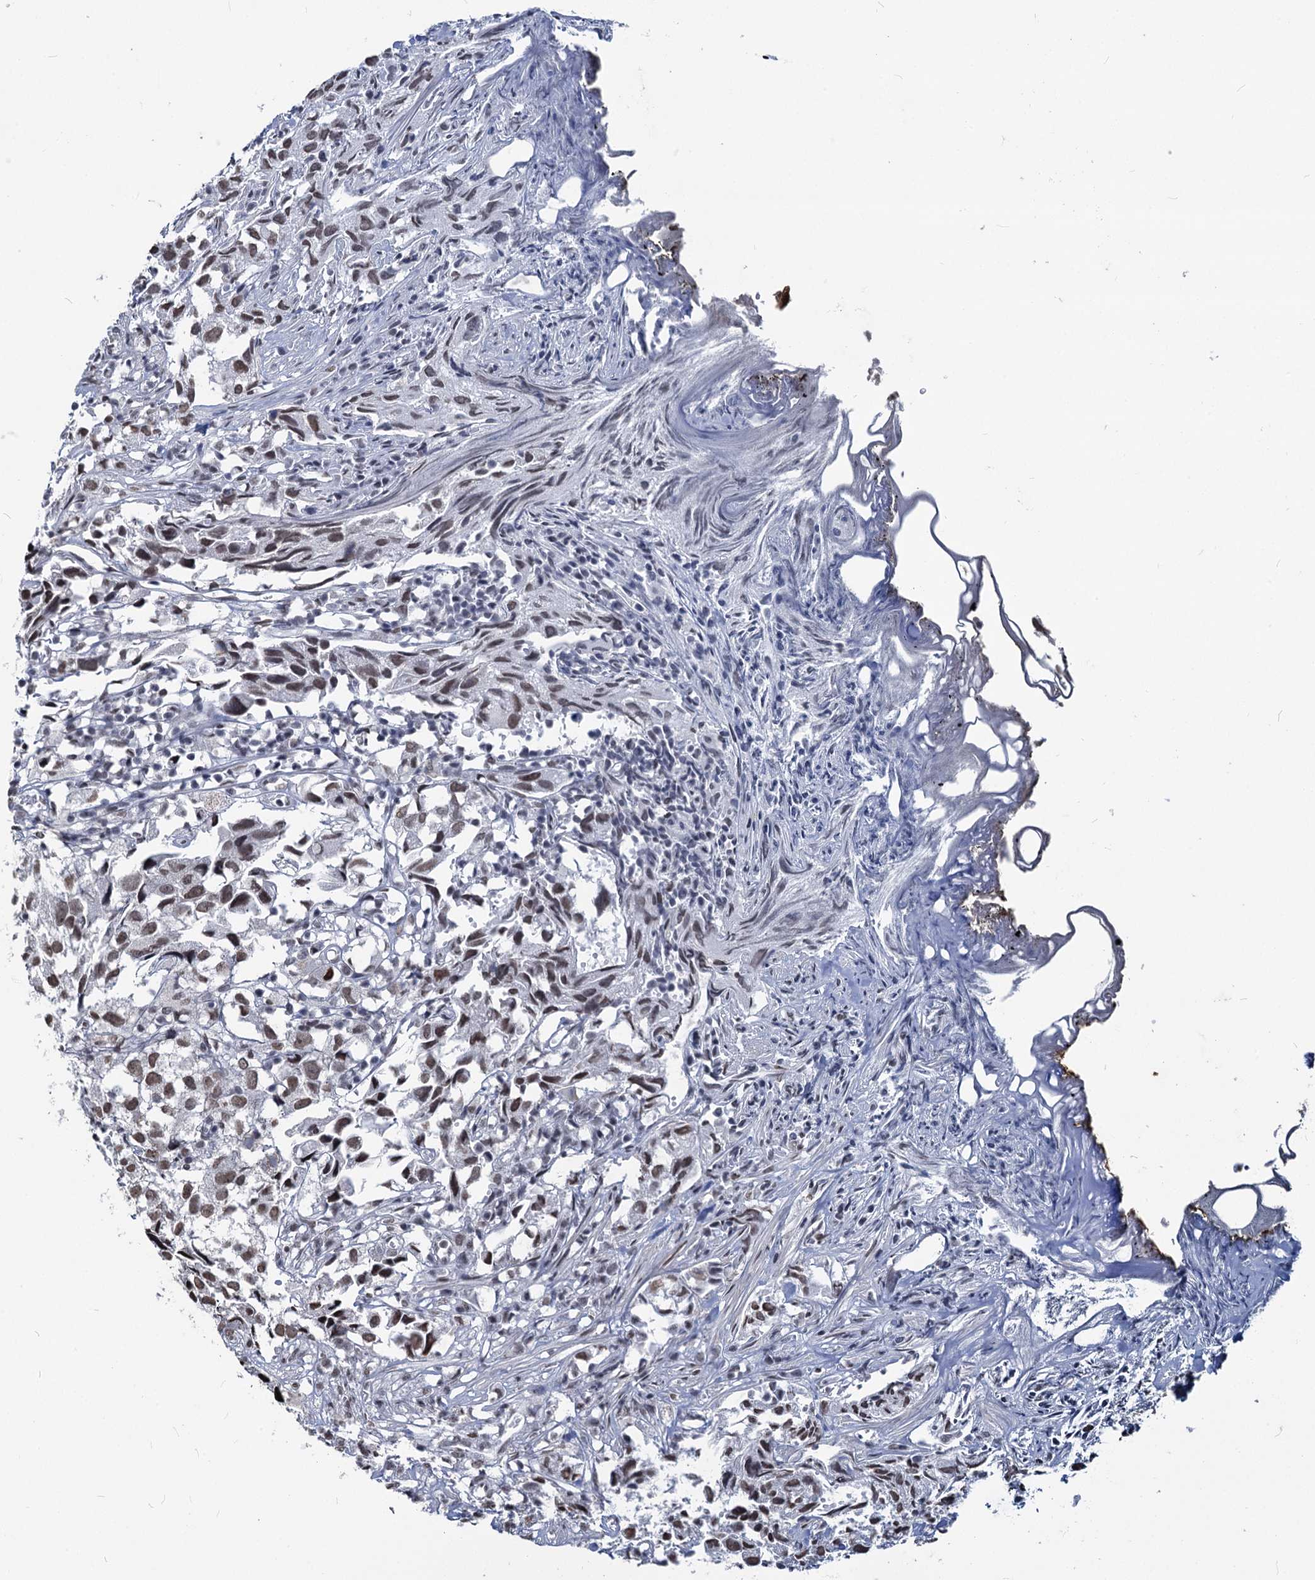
{"staining": {"intensity": "moderate", "quantity": ">75%", "location": "nuclear"}, "tissue": "urothelial cancer", "cell_type": "Tumor cells", "image_type": "cancer", "snomed": [{"axis": "morphology", "description": "Urothelial carcinoma, High grade"}, {"axis": "topography", "description": "Urinary bladder"}], "caption": "Brown immunohistochemical staining in human urothelial carcinoma (high-grade) demonstrates moderate nuclear expression in approximately >75% of tumor cells.", "gene": "PARPBP", "patient": {"sex": "female", "age": 75}}